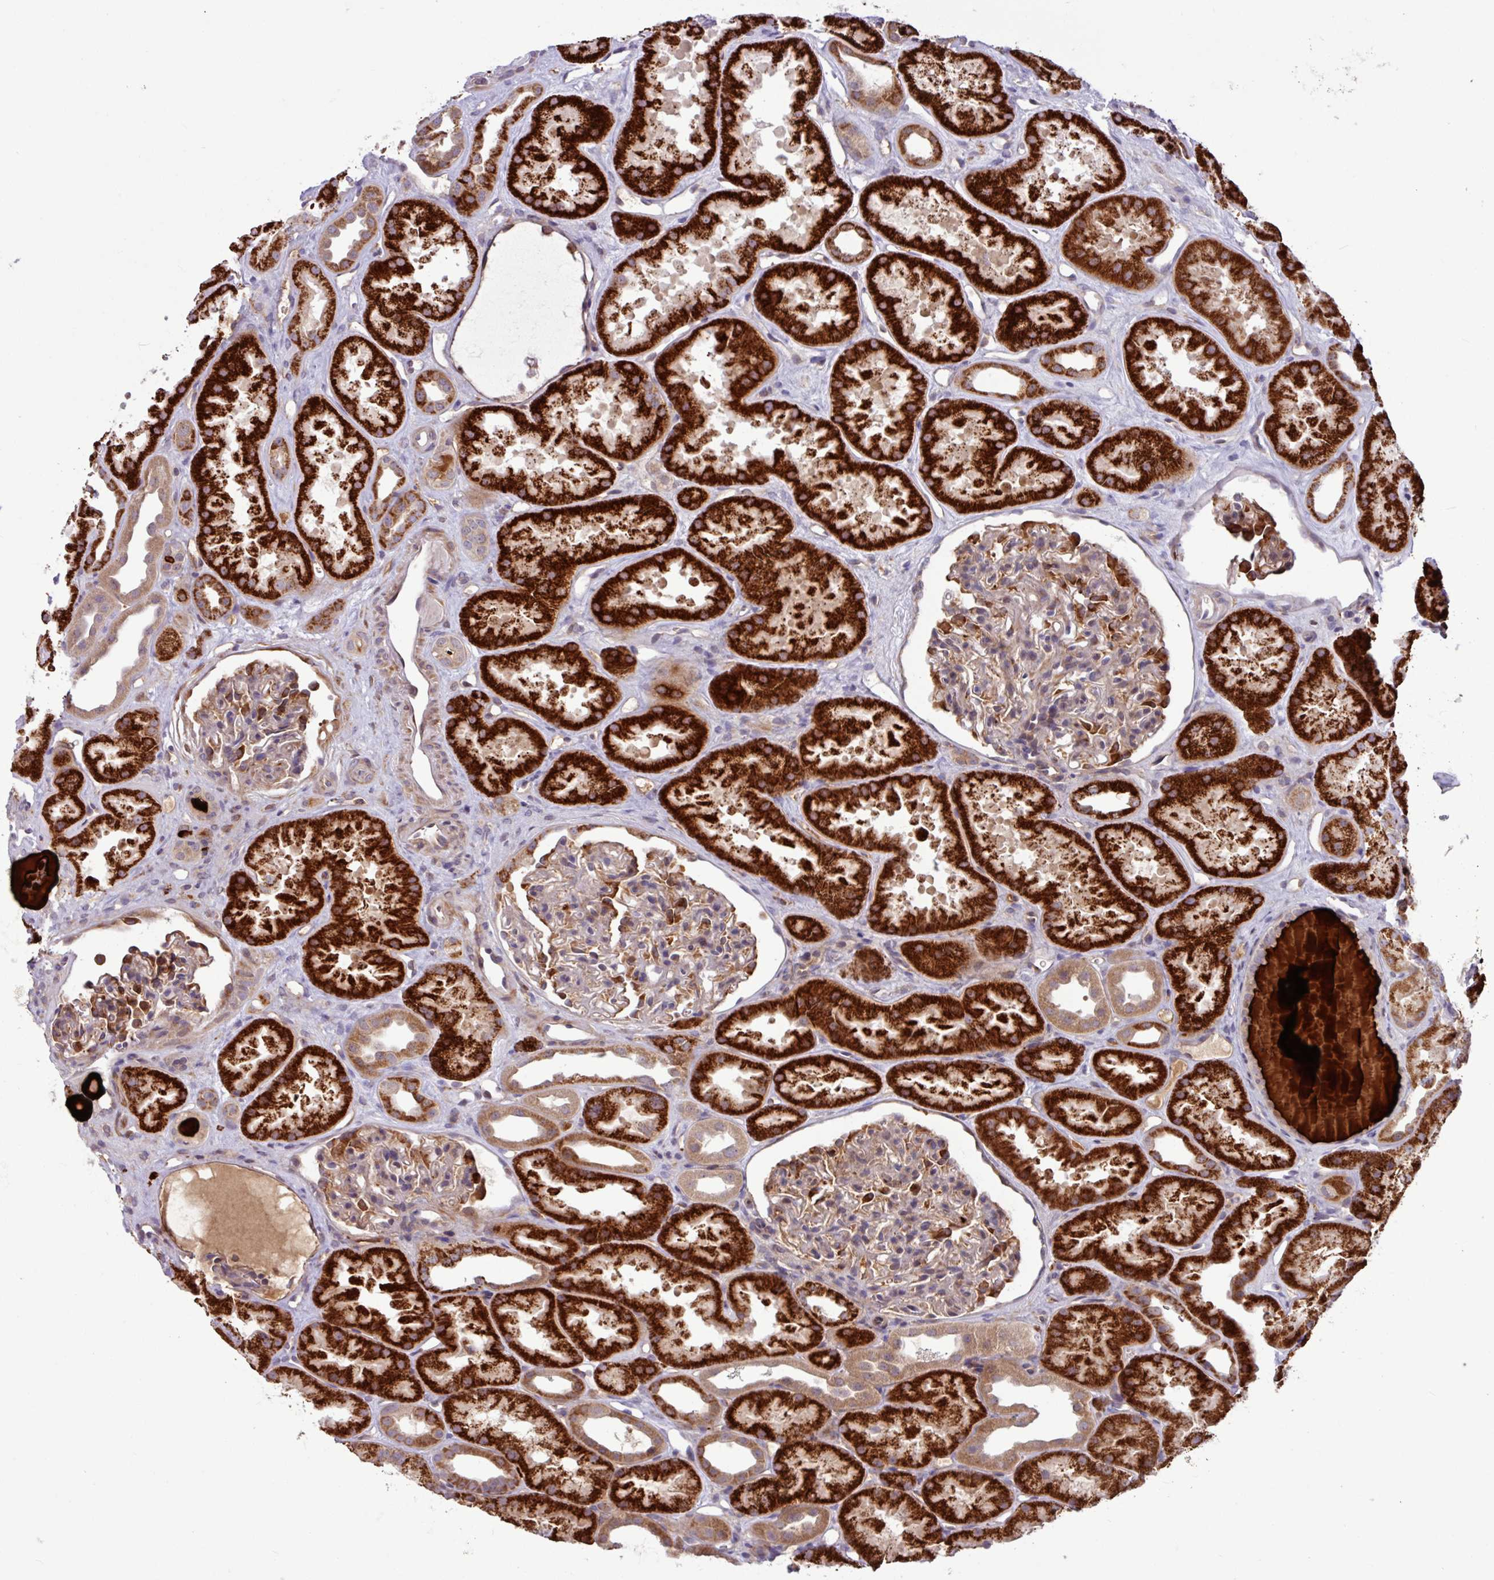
{"staining": {"intensity": "strong", "quantity": "<25%", "location": "cytoplasmic/membranous"}, "tissue": "kidney", "cell_type": "Cells in glomeruli", "image_type": "normal", "snomed": [{"axis": "morphology", "description": "Normal tissue, NOS"}, {"axis": "topography", "description": "Kidney"}], "caption": "Immunohistochemical staining of normal human kidney displays strong cytoplasmic/membranous protein expression in approximately <25% of cells in glomeruli.", "gene": "B4GALNT4", "patient": {"sex": "male", "age": 61}}